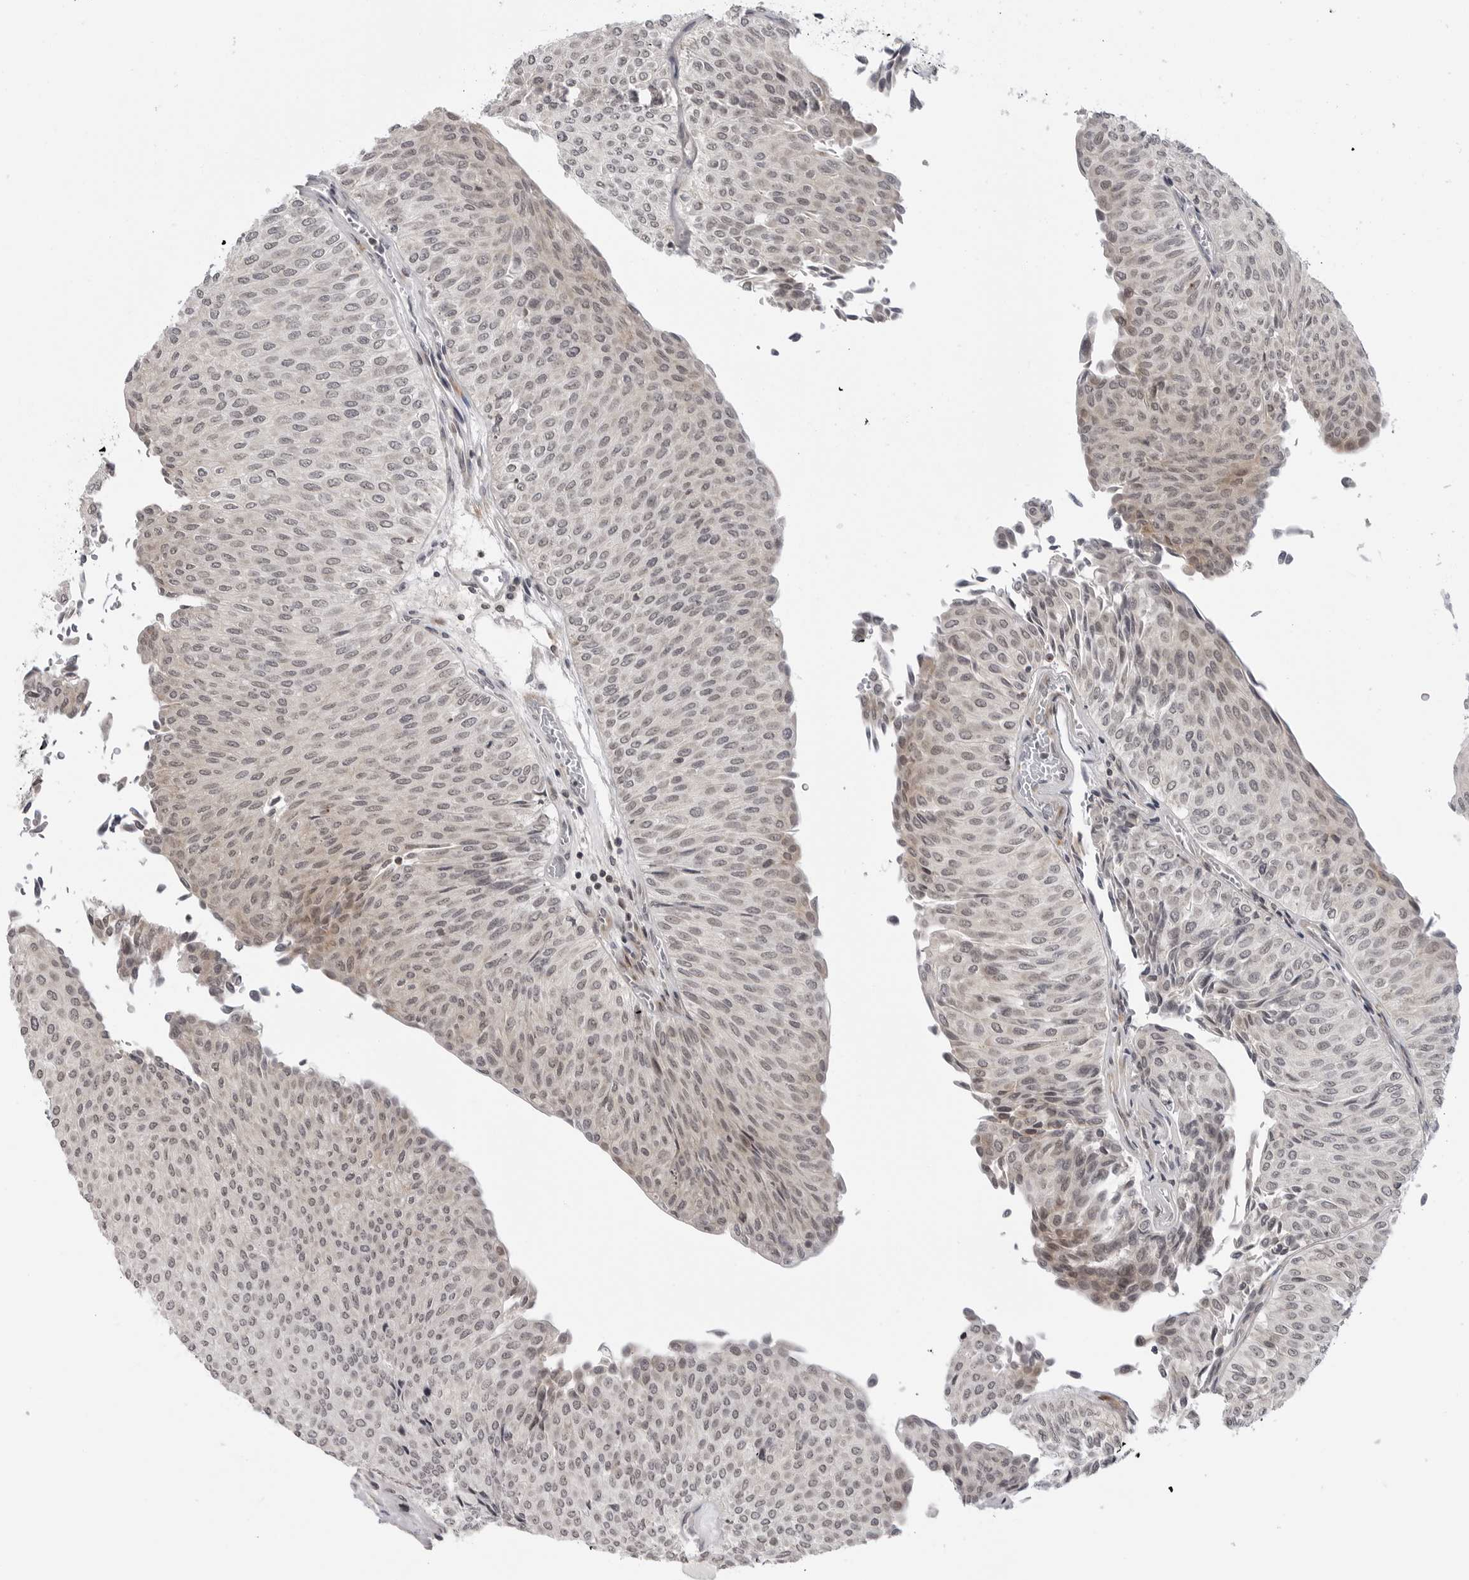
{"staining": {"intensity": "negative", "quantity": "none", "location": "none"}, "tissue": "urothelial cancer", "cell_type": "Tumor cells", "image_type": "cancer", "snomed": [{"axis": "morphology", "description": "Urothelial carcinoma, Low grade"}, {"axis": "topography", "description": "Urinary bladder"}], "caption": "The histopathology image demonstrates no significant positivity in tumor cells of urothelial cancer.", "gene": "ADAMTS5", "patient": {"sex": "male", "age": 78}}